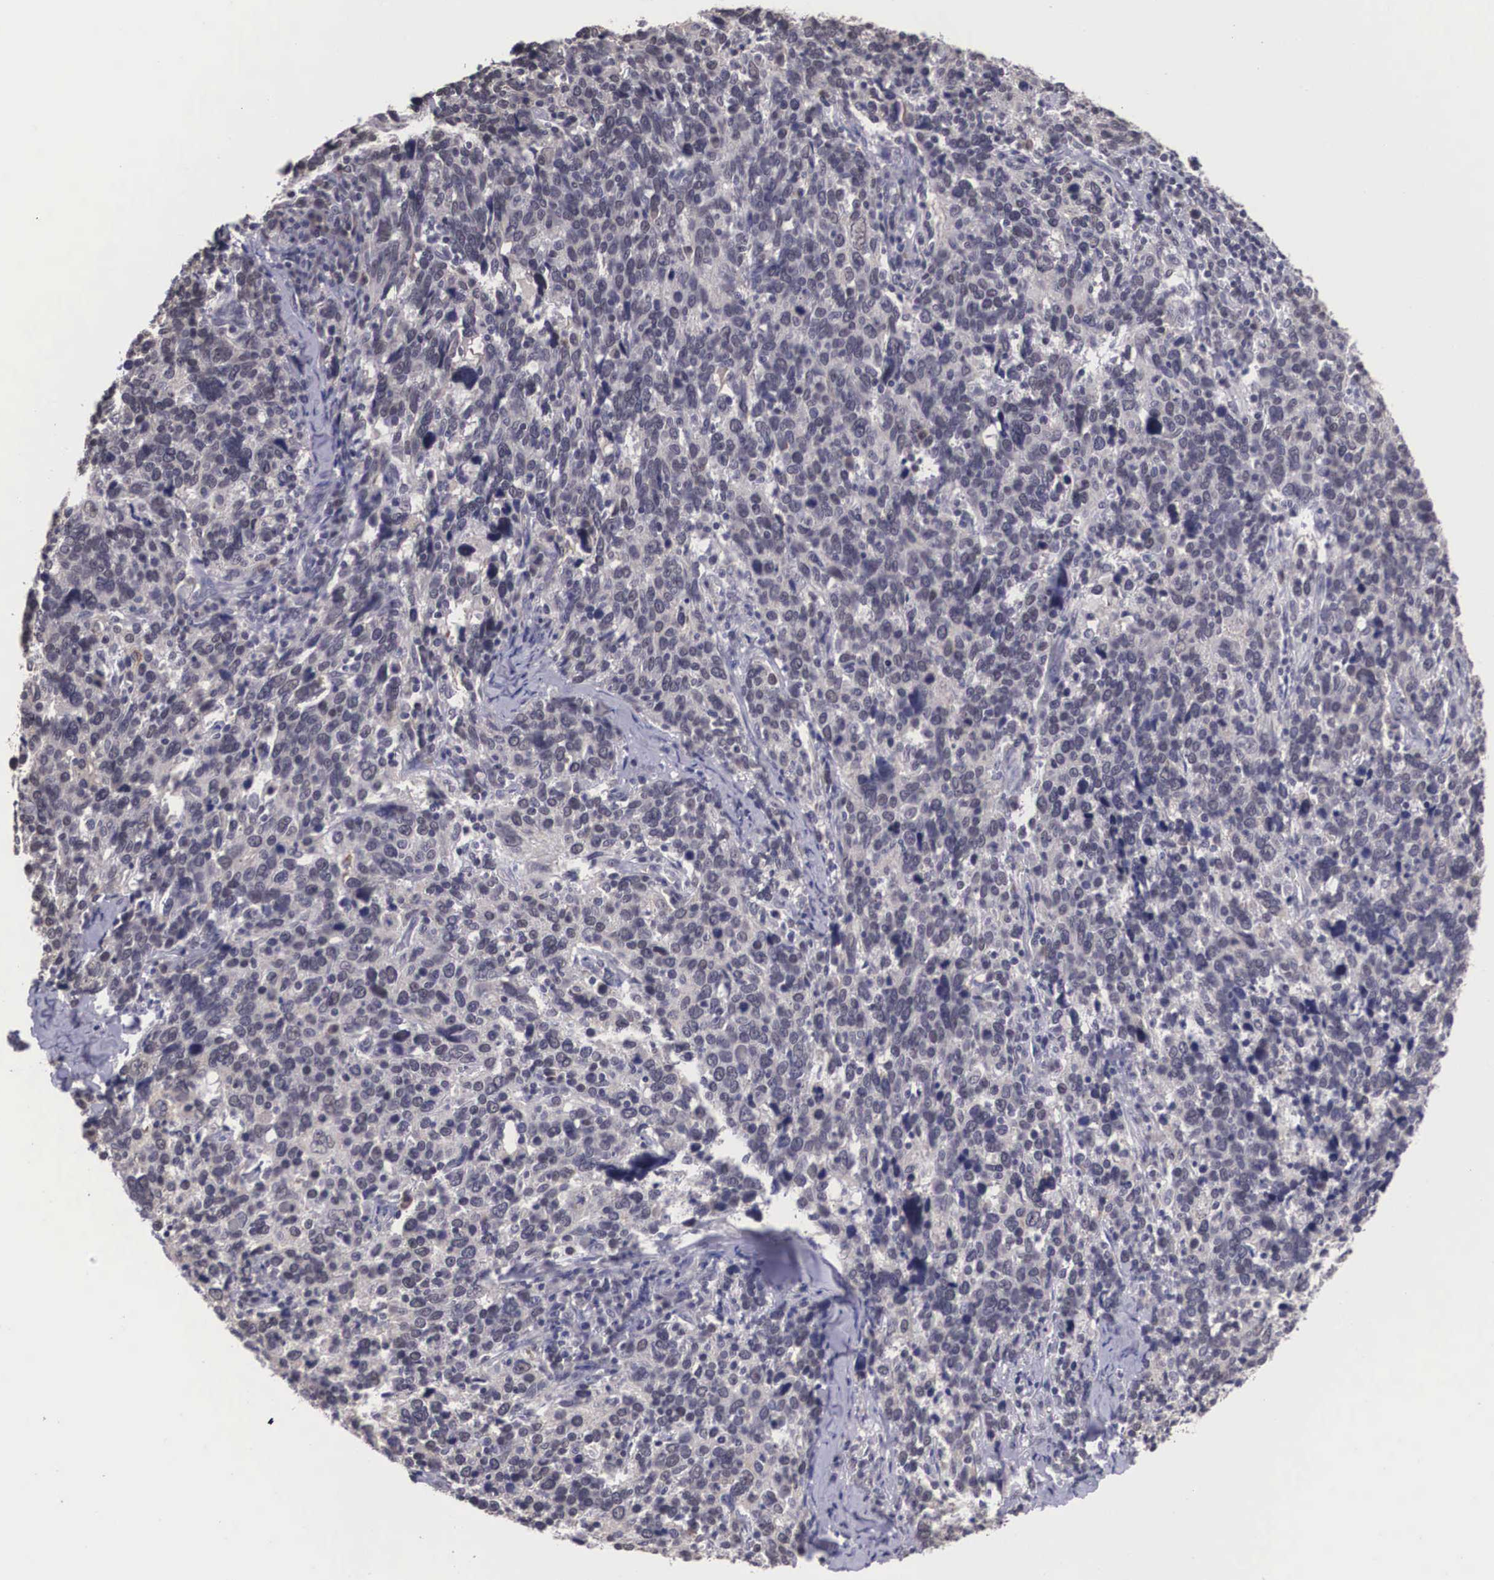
{"staining": {"intensity": "negative", "quantity": "none", "location": "none"}, "tissue": "cervical cancer", "cell_type": "Tumor cells", "image_type": "cancer", "snomed": [{"axis": "morphology", "description": "Squamous cell carcinoma, NOS"}, {"axis": "topography", "description": "Cervix"}], "caption": "Protein analysis of squamous cell carcinoma (cervical) displays no significant positivity in tumor cells.", "gene": "ZNF275", "patient": {"sex": "female", "age": 41}}